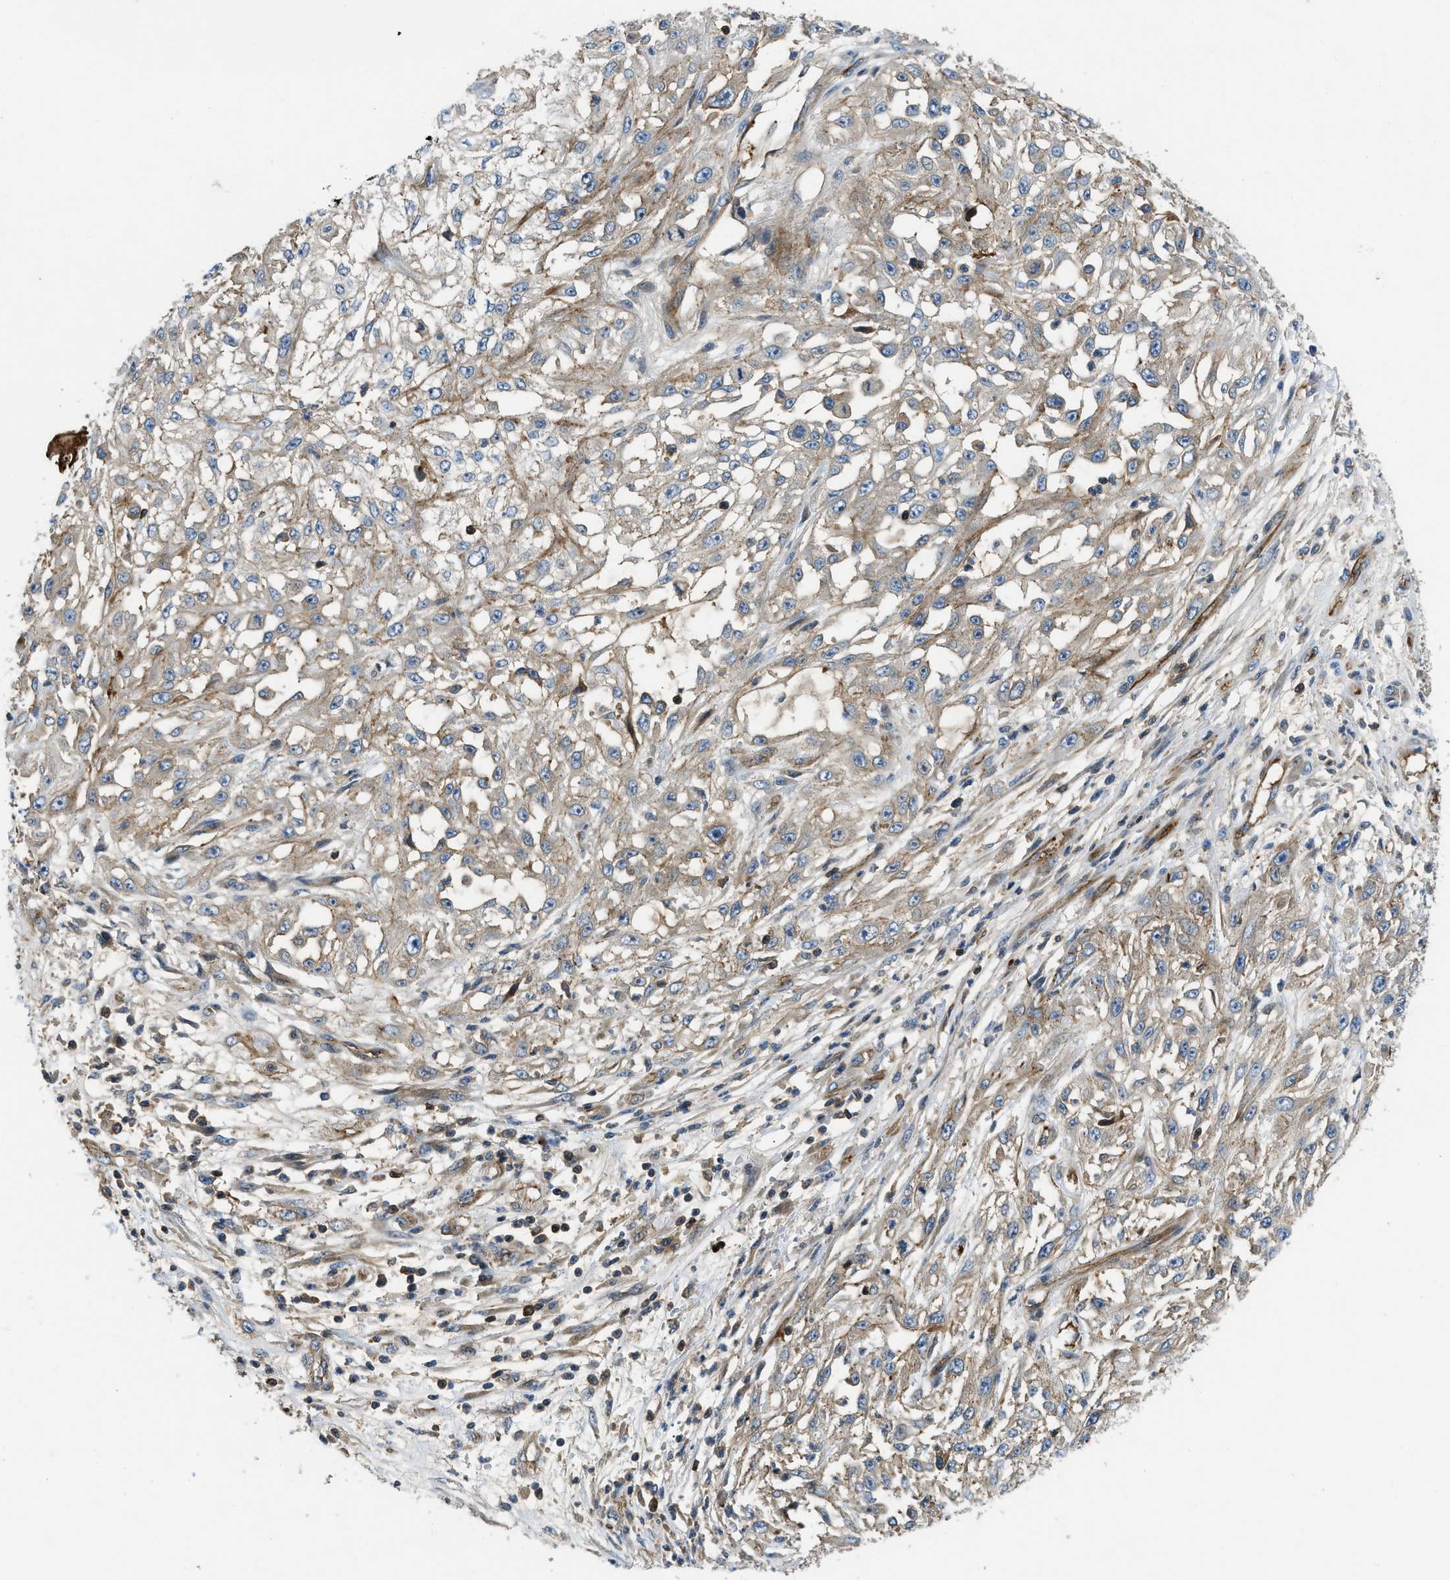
{"staining": {"intensity": "weak", "quantity": ">75%", "location": "cytoplasmic/membranous"}, "tissue": "skin cancer", "cell_type": "Tumor cells", "image_type": "cancer", "snomed": [{"axis": "morphology", "description": "Squamous cell carcinoma, NOS"}, {"axis": "morphology", "description": "Squamous cell carcinoma, metastatic, NOS"}, {"axis": "topography", "description": "Skin"}, {"axis": "topography", "description": "Lymph node"}], "caption": "A high-resolution photomicrograph shows immunohistochemistry (IHC) staining of metastatic squamous cell carcinoma (skin), which reveals weak cytoplasmic/membranous staining in about >75% of tumor cells.", "gene": "NYNRIN", "patient": {"sex": "male", "age": 75}}